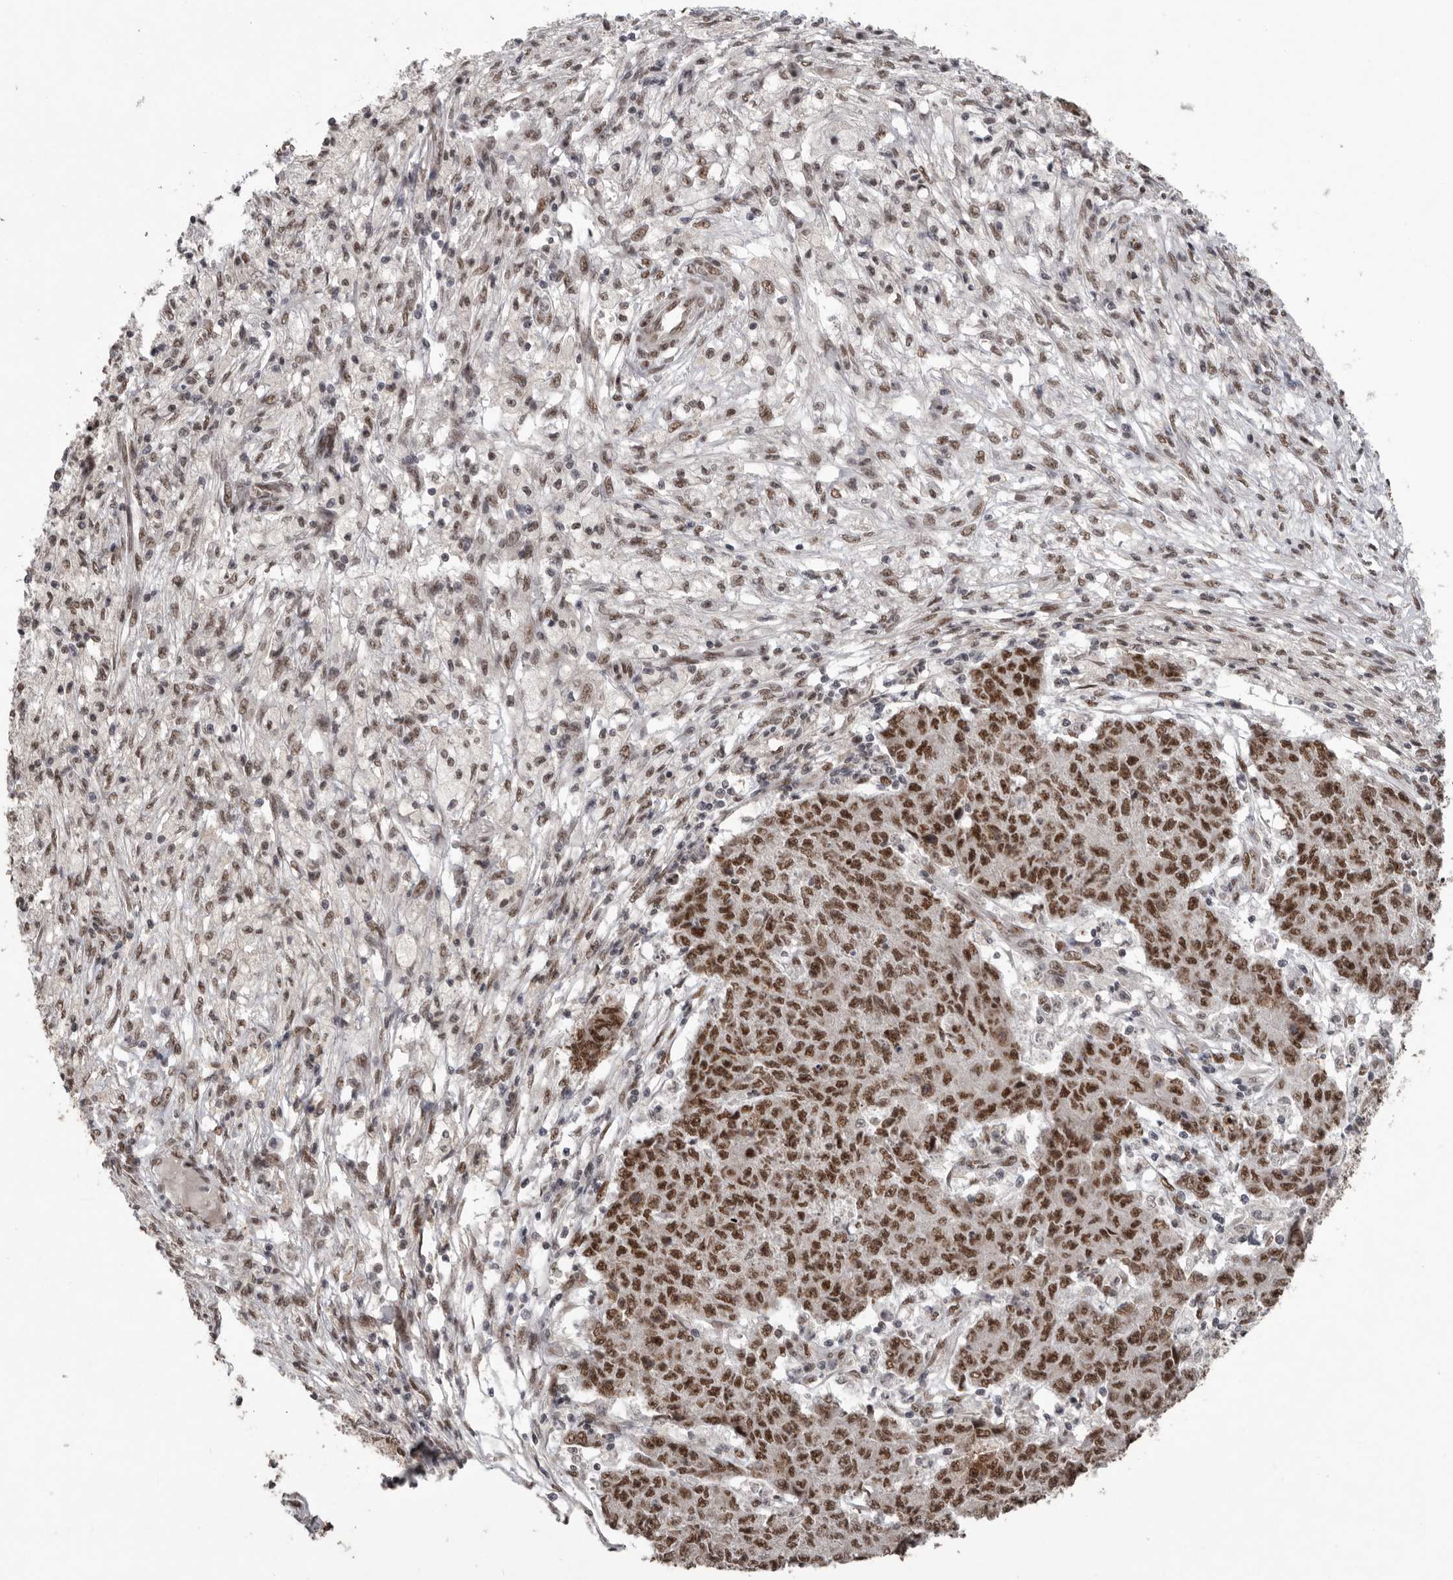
{"staining": {"intensity": "strong", "quantity": ">75%", "location": "nuclear"}, "tissue": "ovarian cancer", "cell_type": "Tumor cells", "image_type": "cancer", "snomed": [{"axis": "morphology", "description": "Carcinoma, endometroid"}, {"axis": "topography", "description": "Ovary"}], "caption": "A photomicrograph of endometroid carcinoma (ovarian) stained for a protein reveals strong nuclear brown staining in tumor cells. Nuclei are stained in blue.", "gene": "PPP1R10", "patient": {"sex": "female", "age": 42}}